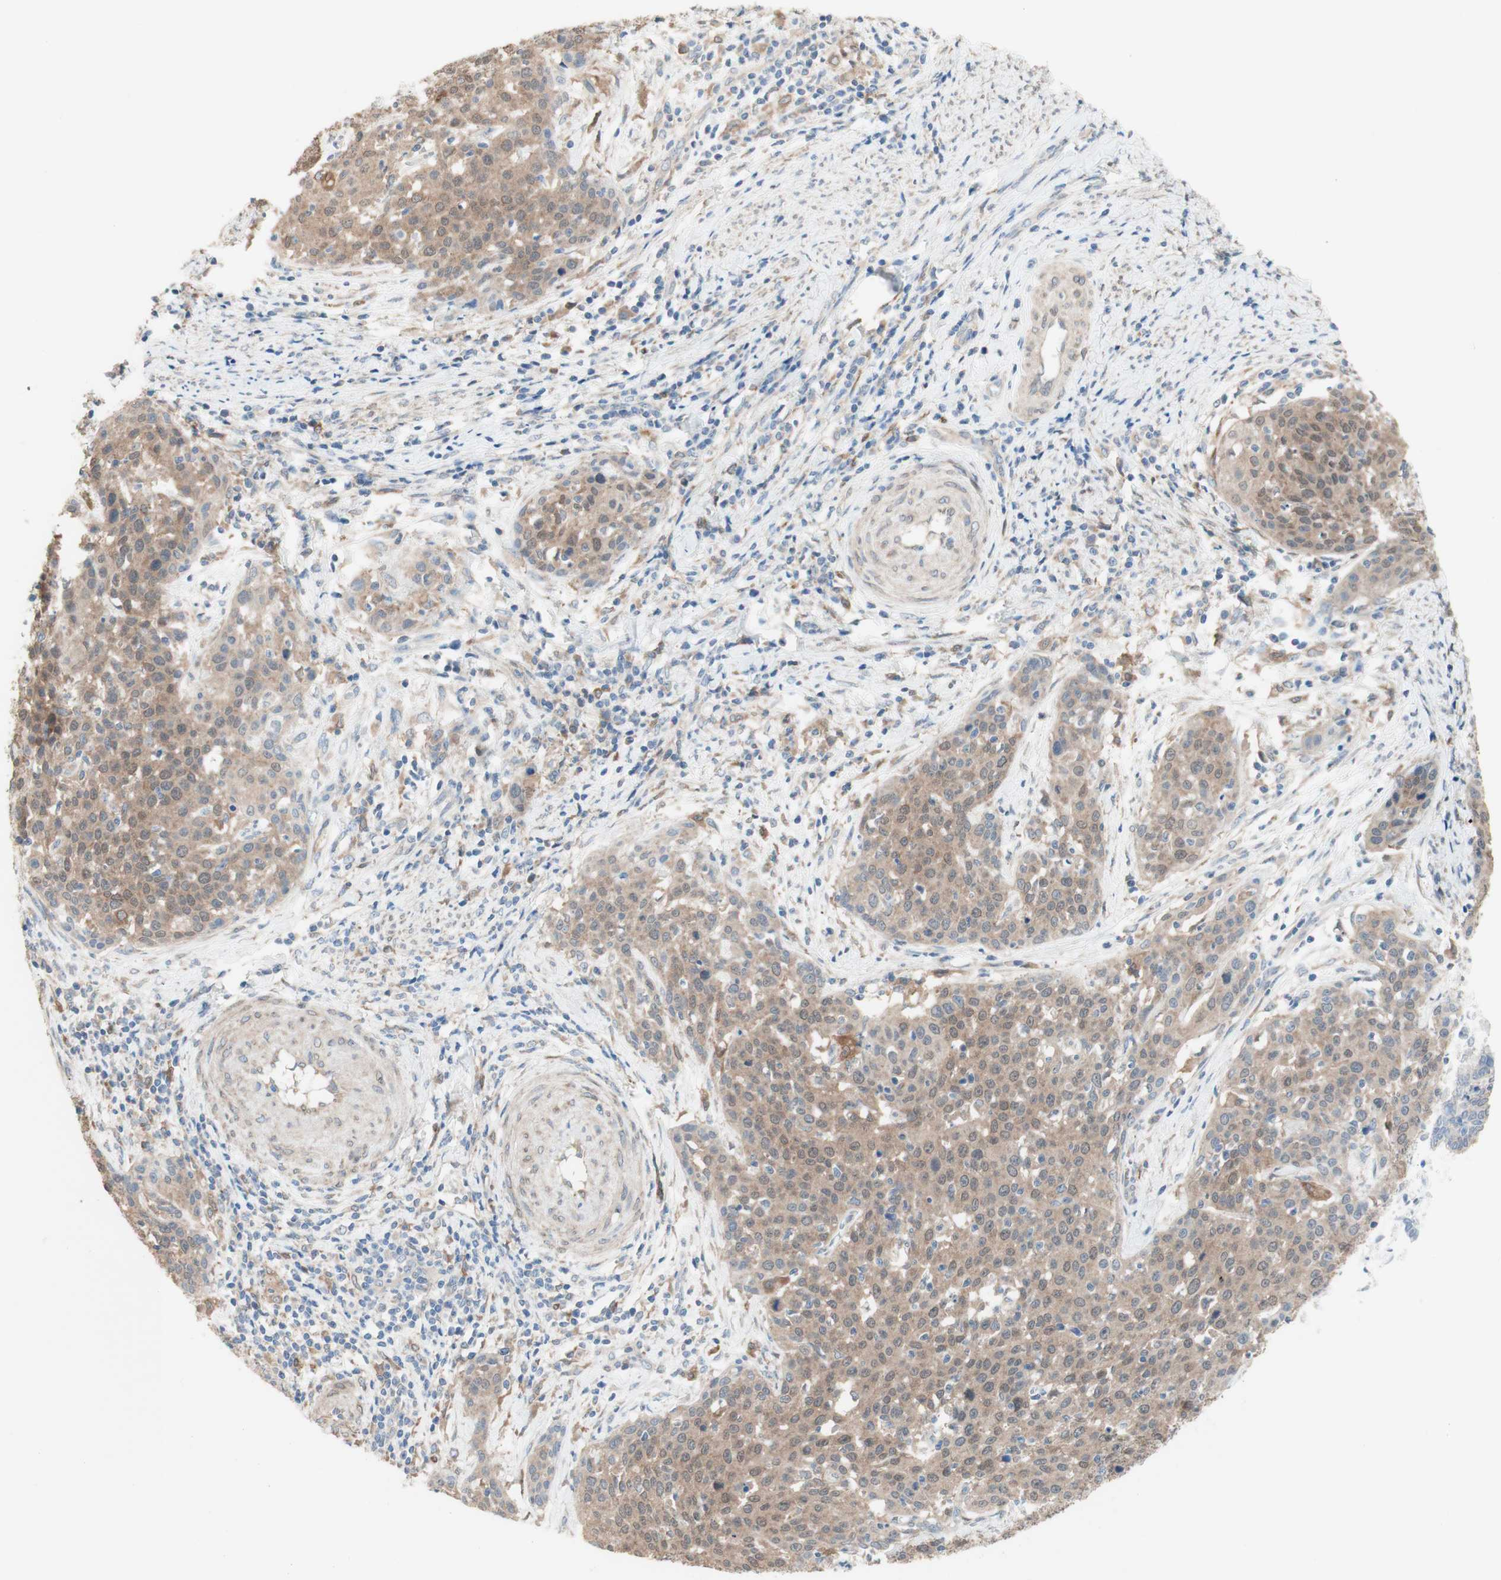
{"staining": {"intensity": "weak", "quantity": ">75%", "location": "cytoplasmic/membranous"}, "tissue": "cervical cancer", "cell_type": "Tumor cells", "image_type": "cancer", "snomed": [{"axis": "morphology", "description": "Squamous cell carcinoma, NOS"}, {"axis": "topography", "description": "Cervix"}], "caption": "Brown immunohistochemical staining in human cervical cancer reveals weak cytoplasmic/membranous positivity in about >75% of tumor cells. The staining was performed using DAB (3,3'-diaminobenzidine), with brown indicating positive protein expression. Nuclei are stained blue with hematoxylin.", "gene": "COMT", "patient": {"sex": "female", "age": 38}}